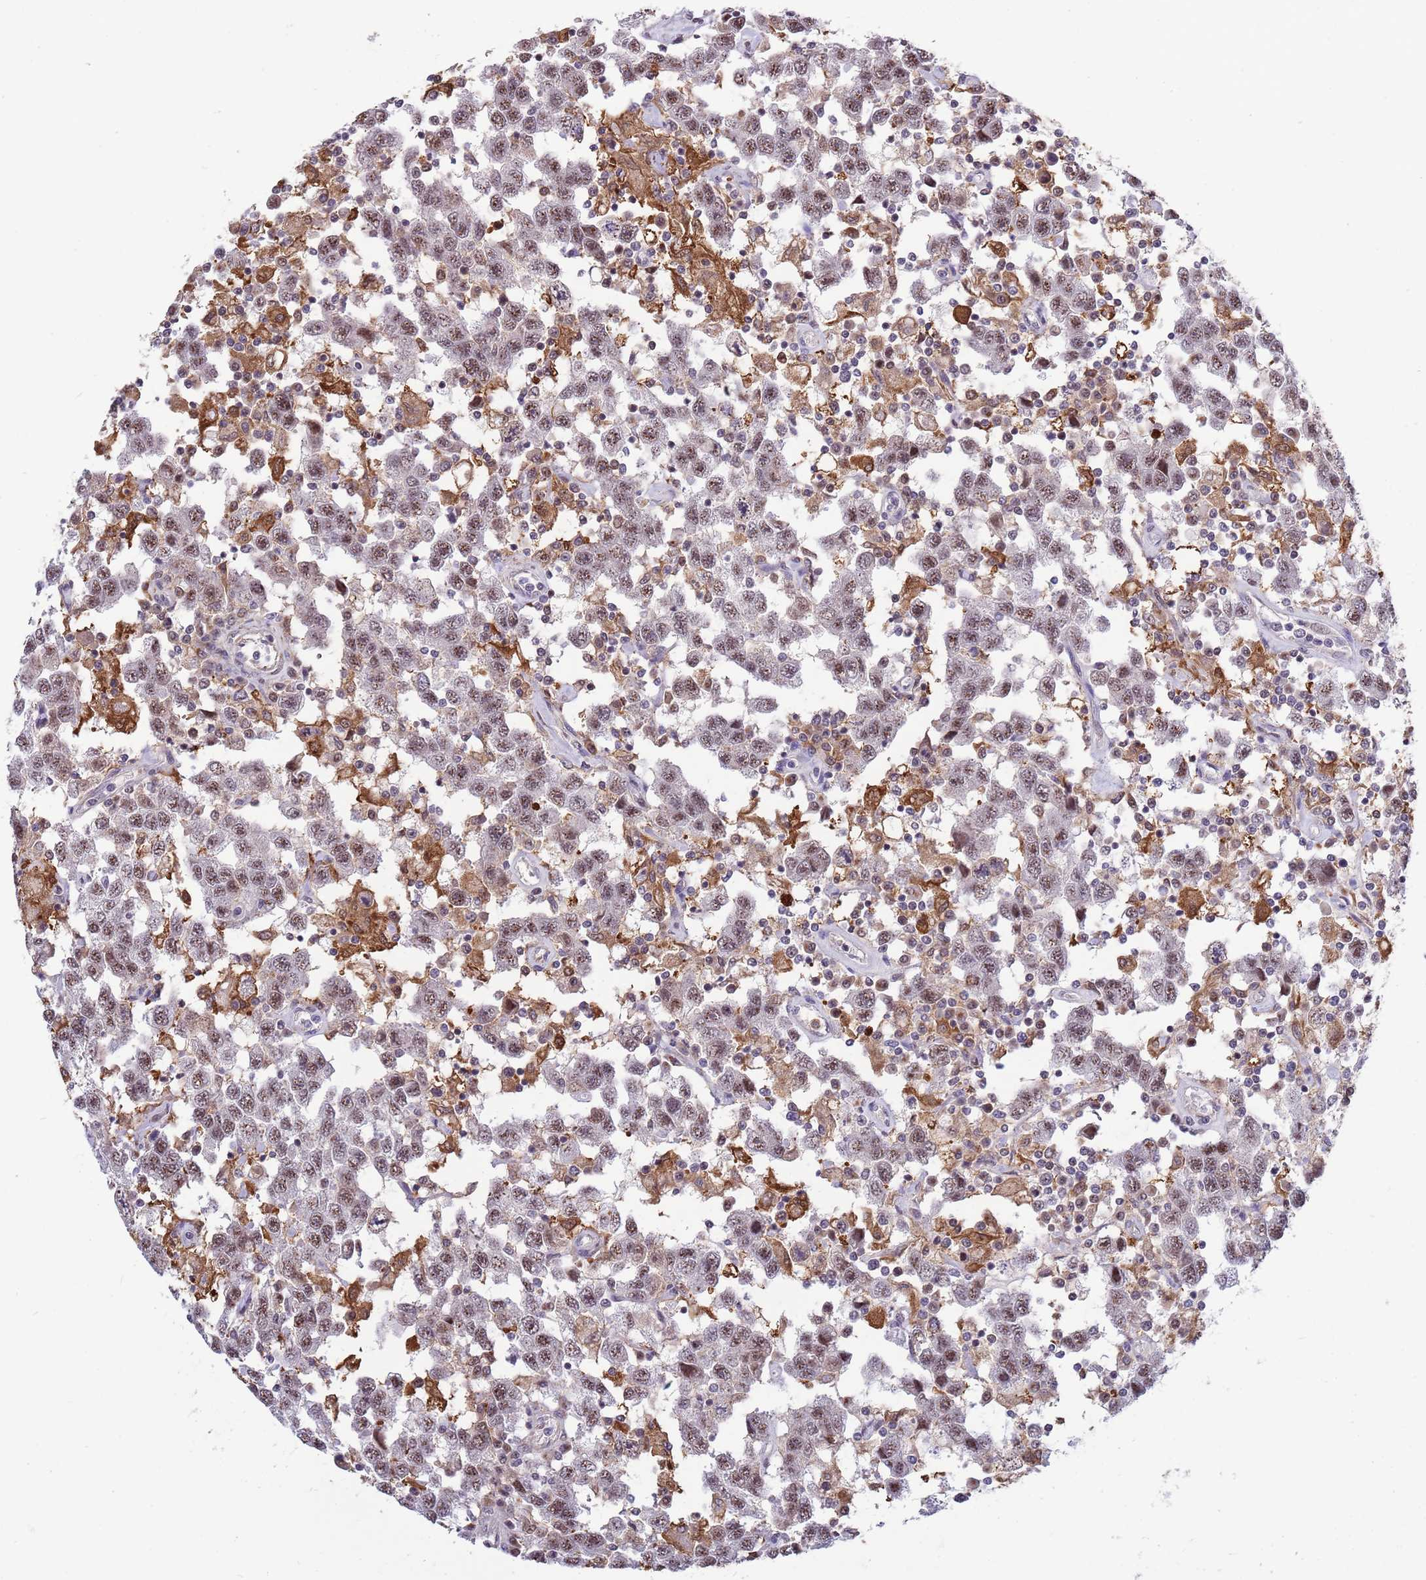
{"staining": {"intensity": "moderate", "quantity": ">75%", "location": "nuclear"}, "tissue": "testis cancer", "cell_type": "Tumor cells", "image_type": "cancer", "snomed": [{"axis": "morphology", "description": "Seminoma, NOS"}, {"axis": "topography", "description": "Testis"}], "caption": "High-magnification brightfield microscopy of testis cancer stained with DAB (3,3'-diaminobenzidine) (brown) and counterstained with hematoxylin (blue). tumor cells exhibit moderate nuclear positivity is present in about>75% of cells.", "gene": "CCNJL", "patient": {"sex": "male", "age": 41}}